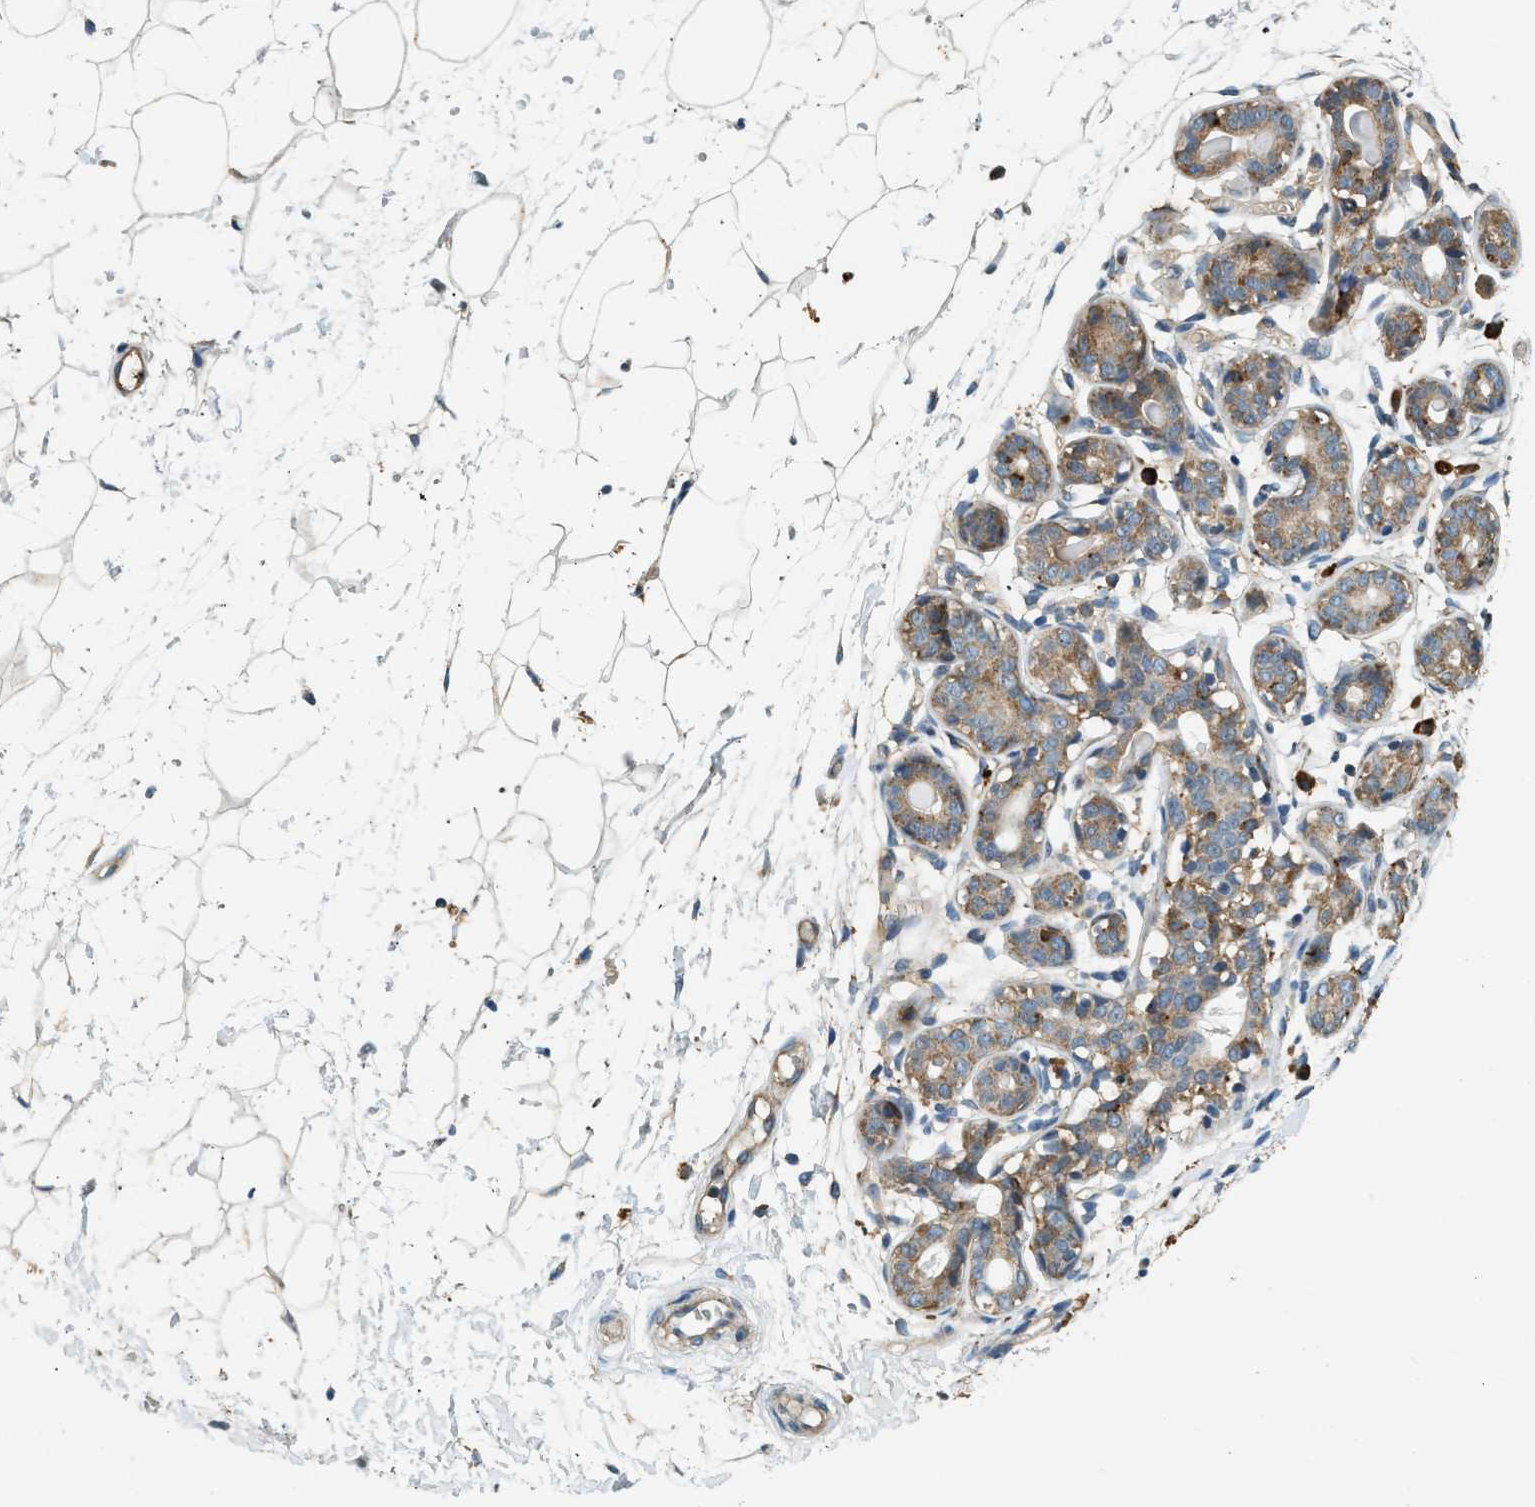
{"staining": {"intensity": "weak", "quantity": ">75%", "location": "cytoplasmic/membranous"}, "tissue": "breast", "cell_type": "Adipocytes", "image_type": "normal", "snomed": [{"axis": "morphology", "description": "Normal tissue, NOS"}, {"axis": "topography", "description": "Breast"}], "caption": "Breast stained with IHC reveals weak cytoplasmic/membranous positivity in approximately >75% of adipocytes.", "gene": "CTSB", "patient": {"sex": "female", "age": 22}}